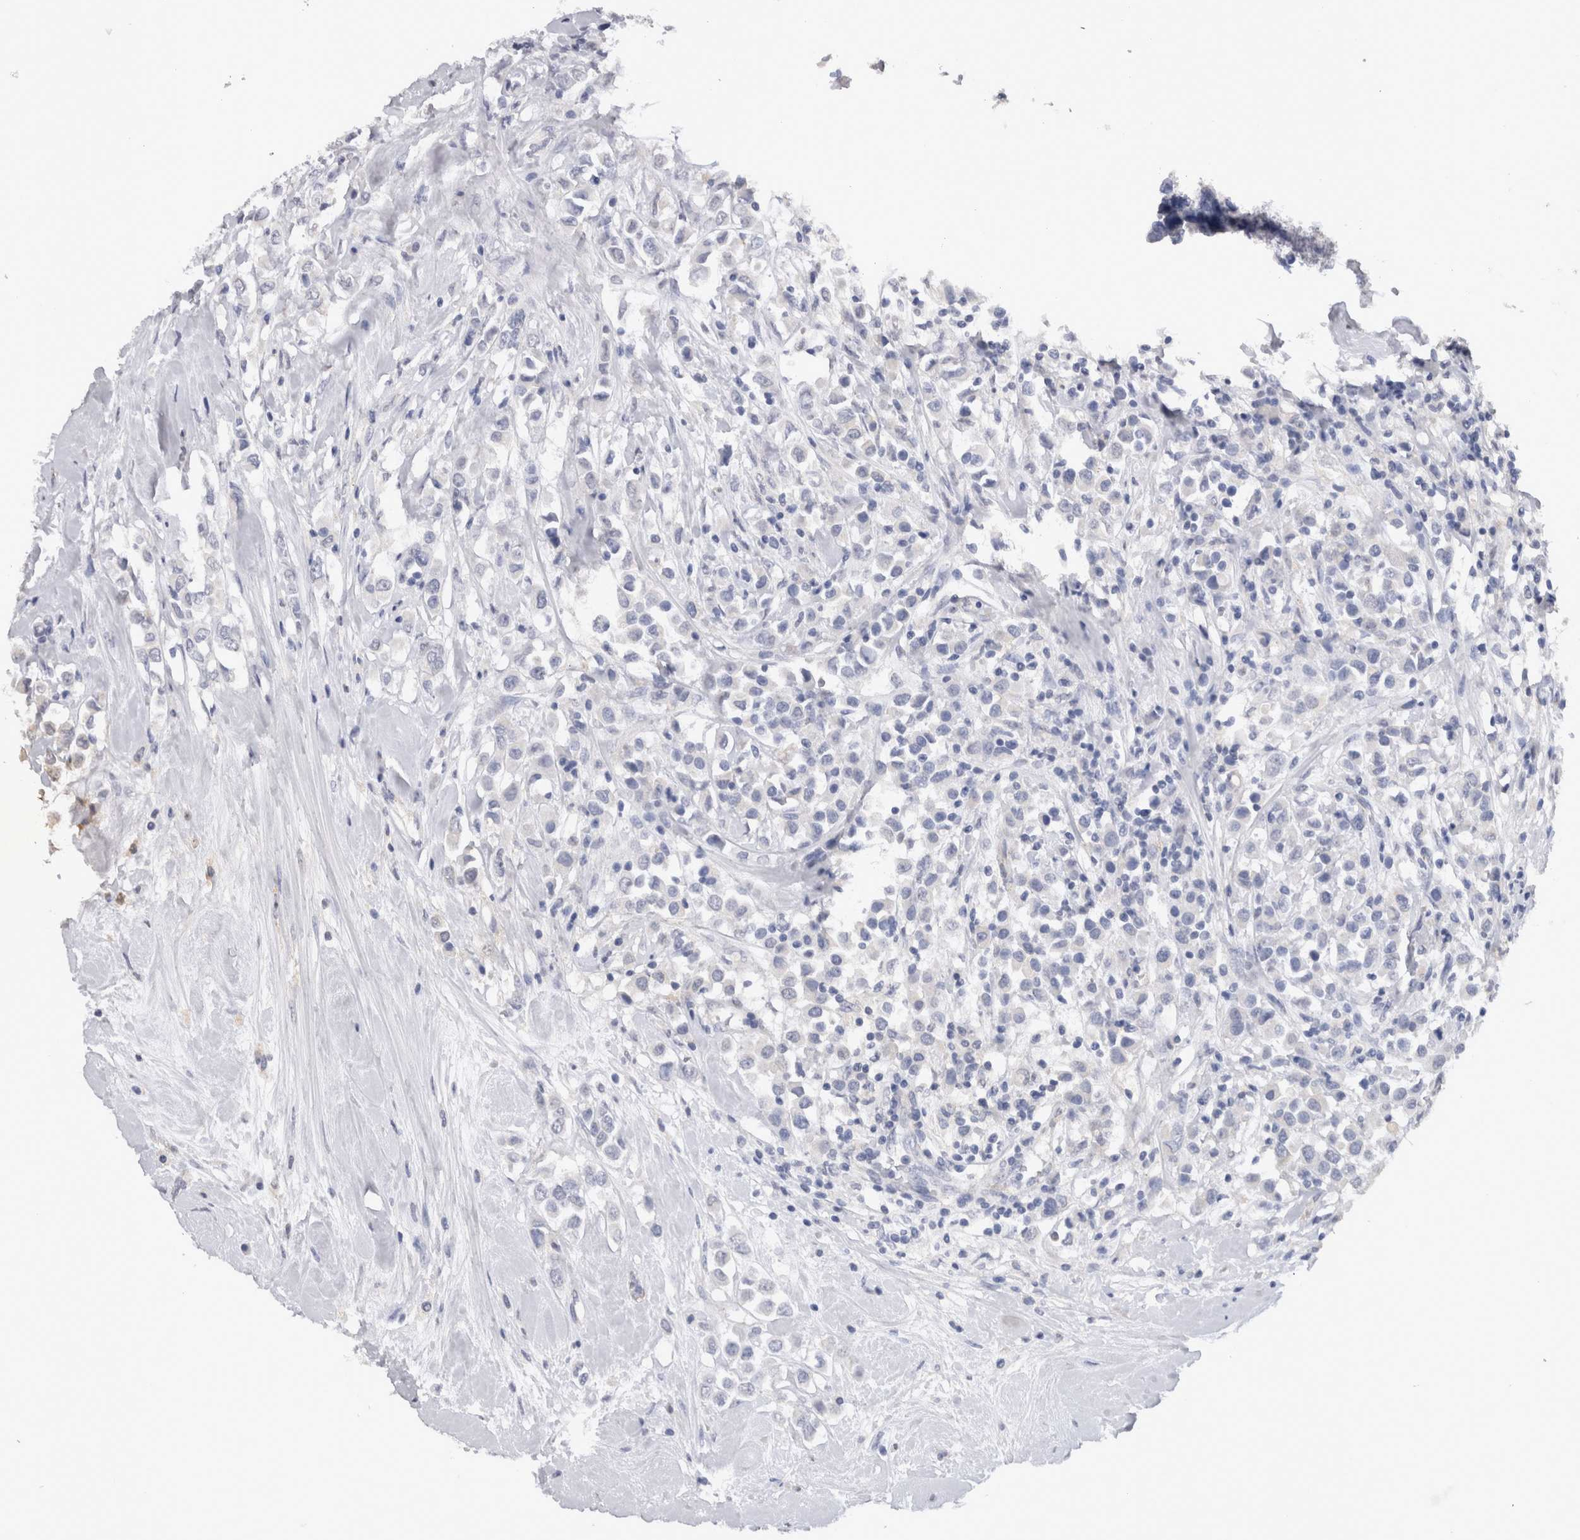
{"staining": {"intensity": "negative", "quantity": "none", "location": "none"}, "tissue": "breast cancer", "cell_type": "Tumor cells", "image_type": "cancer", "snomed": [{"axis": "morphology", "description": "Duct carcinoma"}, {"axis": "topography", "description": "Breast"}], "caption": "Tumor cells are negative for brown protein staining in breast cancer.", "gene": "CDH6", "patient": {"sex": "female", "age": 61}}